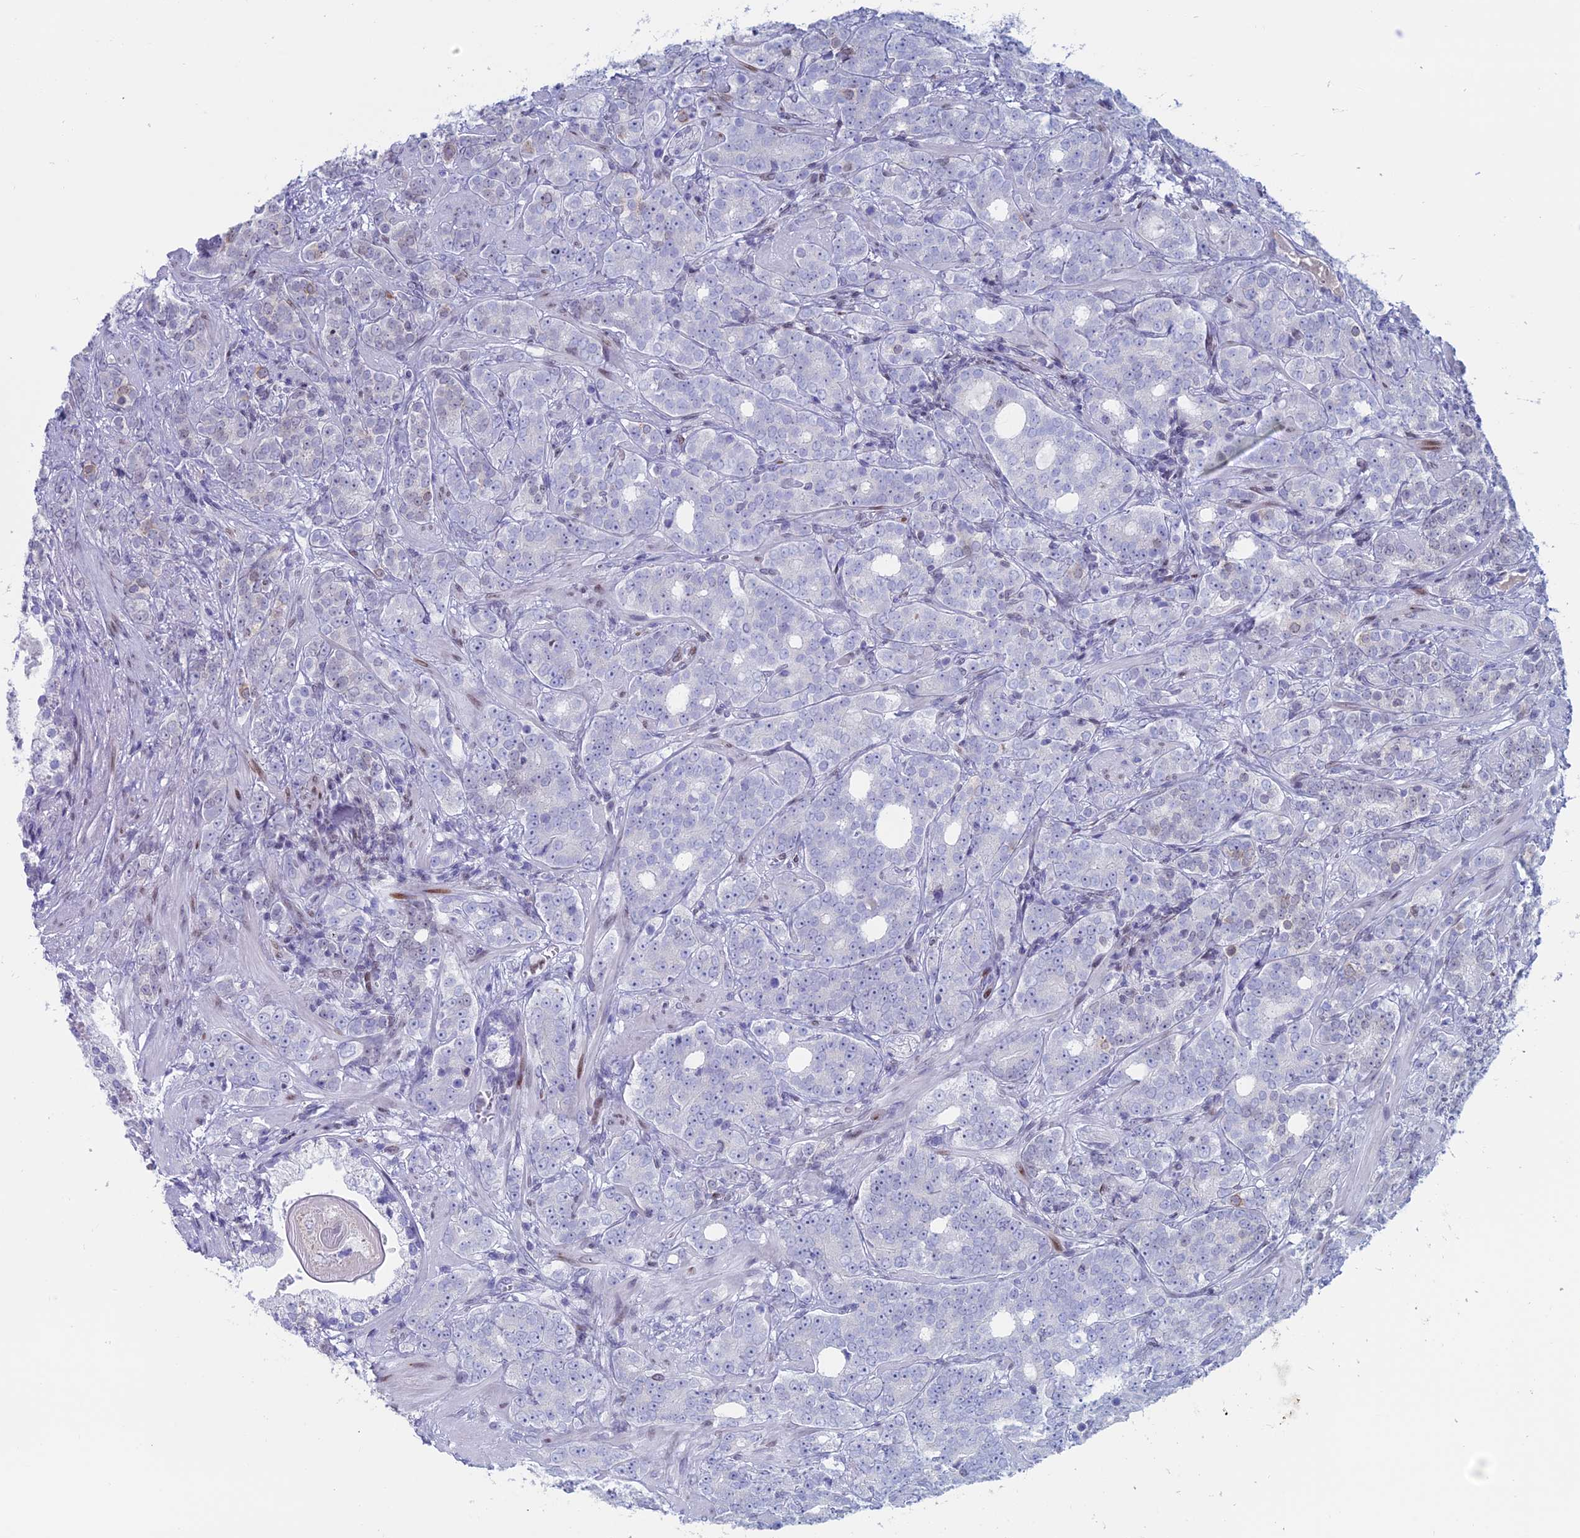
{"staining": {"intensity": "negative", "quantity": "none", "location": "none"}, "tissue": "prostate cancer", "cell_type": "Tumor cells", "image_type": "cancer", "snomed": [{"axis": "morphology", "description": "Adenocarcinoma, High grade"}, {"axis": "topography", "description": "Prostate"}], "caption": "A micrograph of prostate adenocarcinoma (high-grade) stained for a protein shows no brown staining in tumor cells.", "gene": "CERS6", "patient": {"sex": "male", "age": 64}}